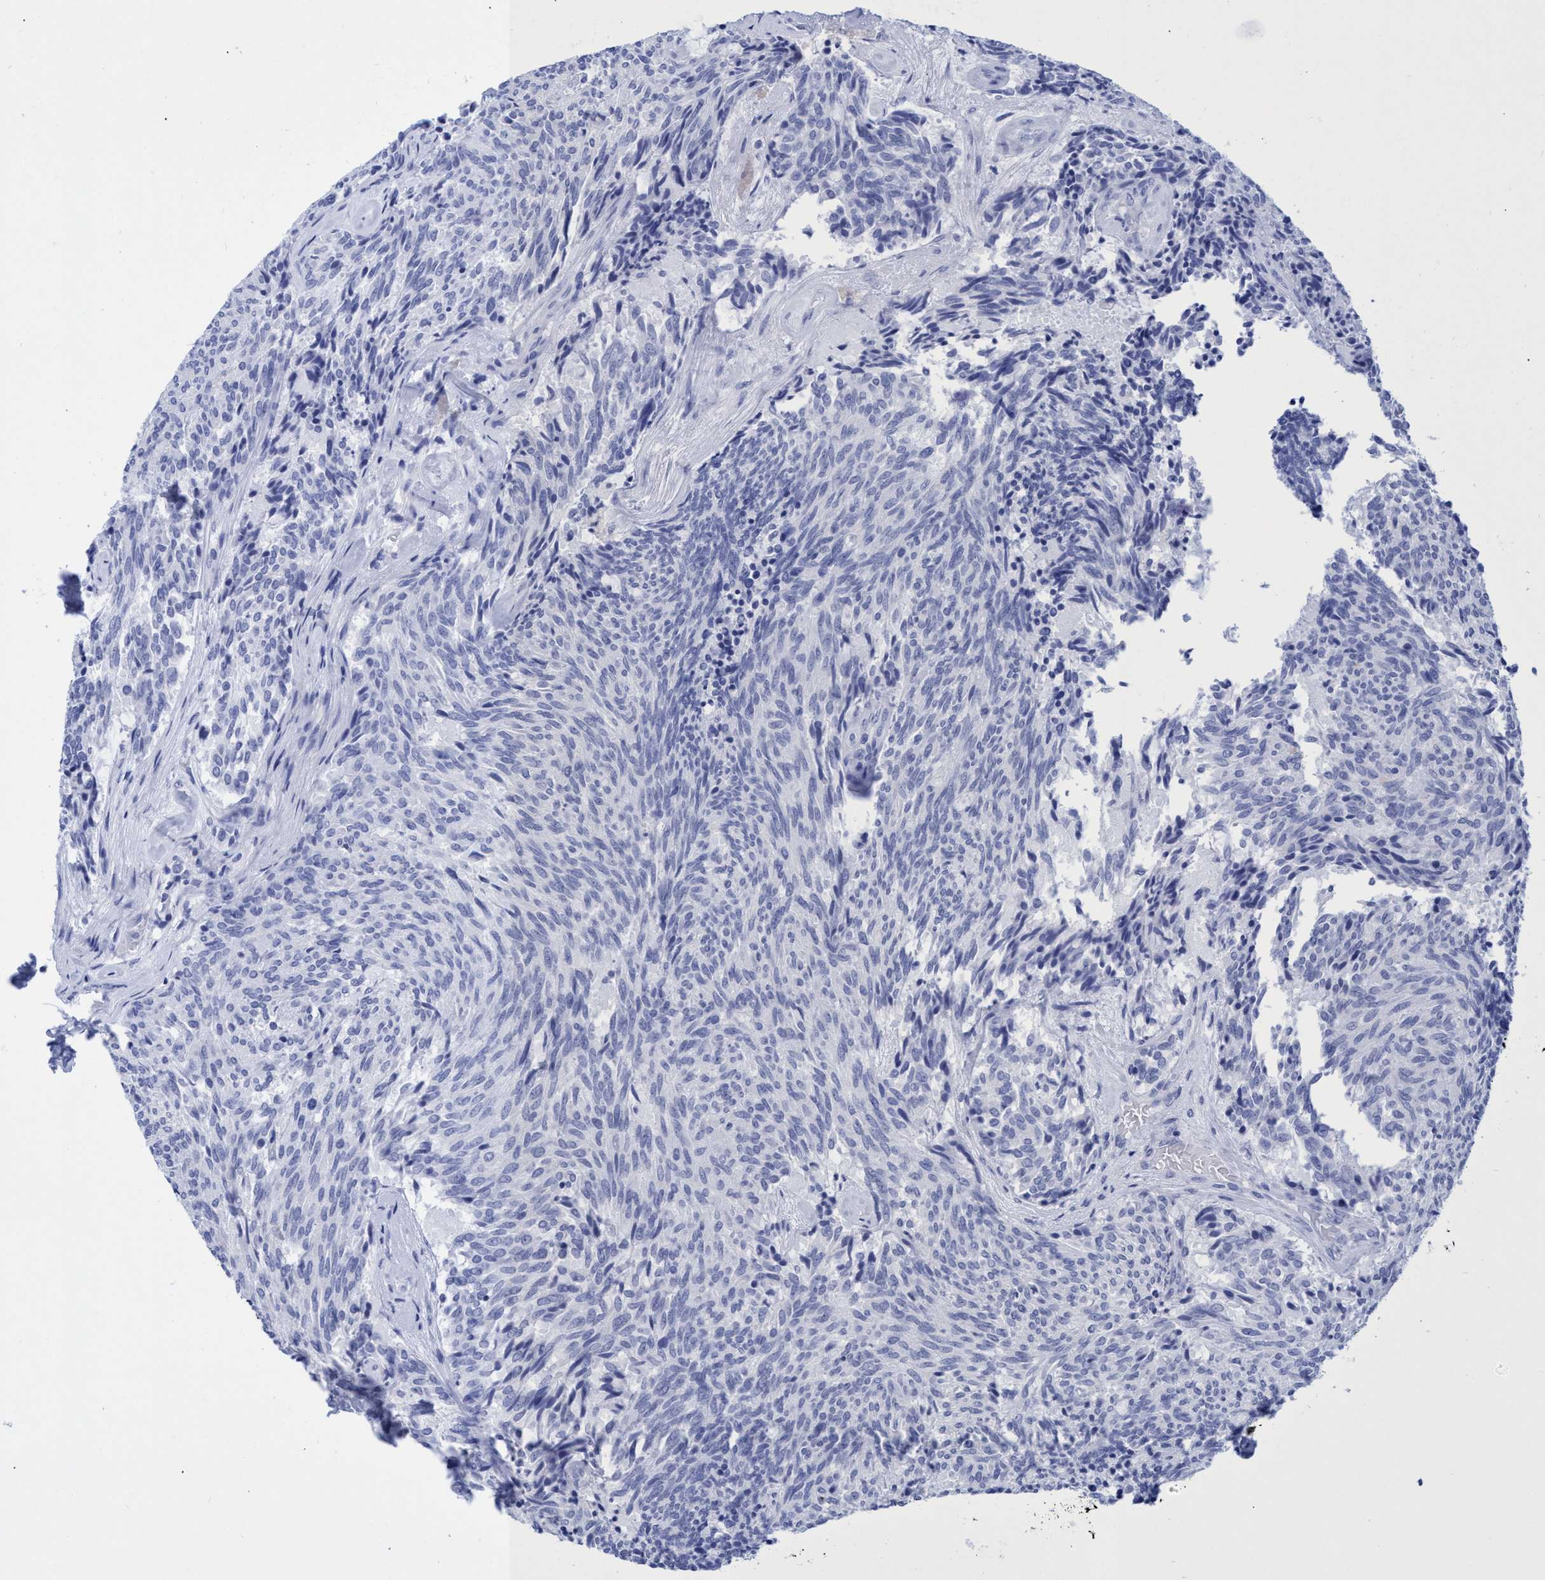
{"staining": {"intensity": "negative", "quantity": "none", "location": "none"}, "tissue": "carcinoid", "cell_type": "Tumor cells", "image_type": "cancer", "snomed": [{"axis": "morphology", "description": "Carcinoid, malignant, NOS"}, {"axis": "topography", "description": "Pancreas"}], "caption": "This is an immunohistochemistry (IHC) photomicrograph of carcinoid. There is no staining in tumor cells.", "gene": "INSL6", "patient": {"sex": "female", "age": 54}}